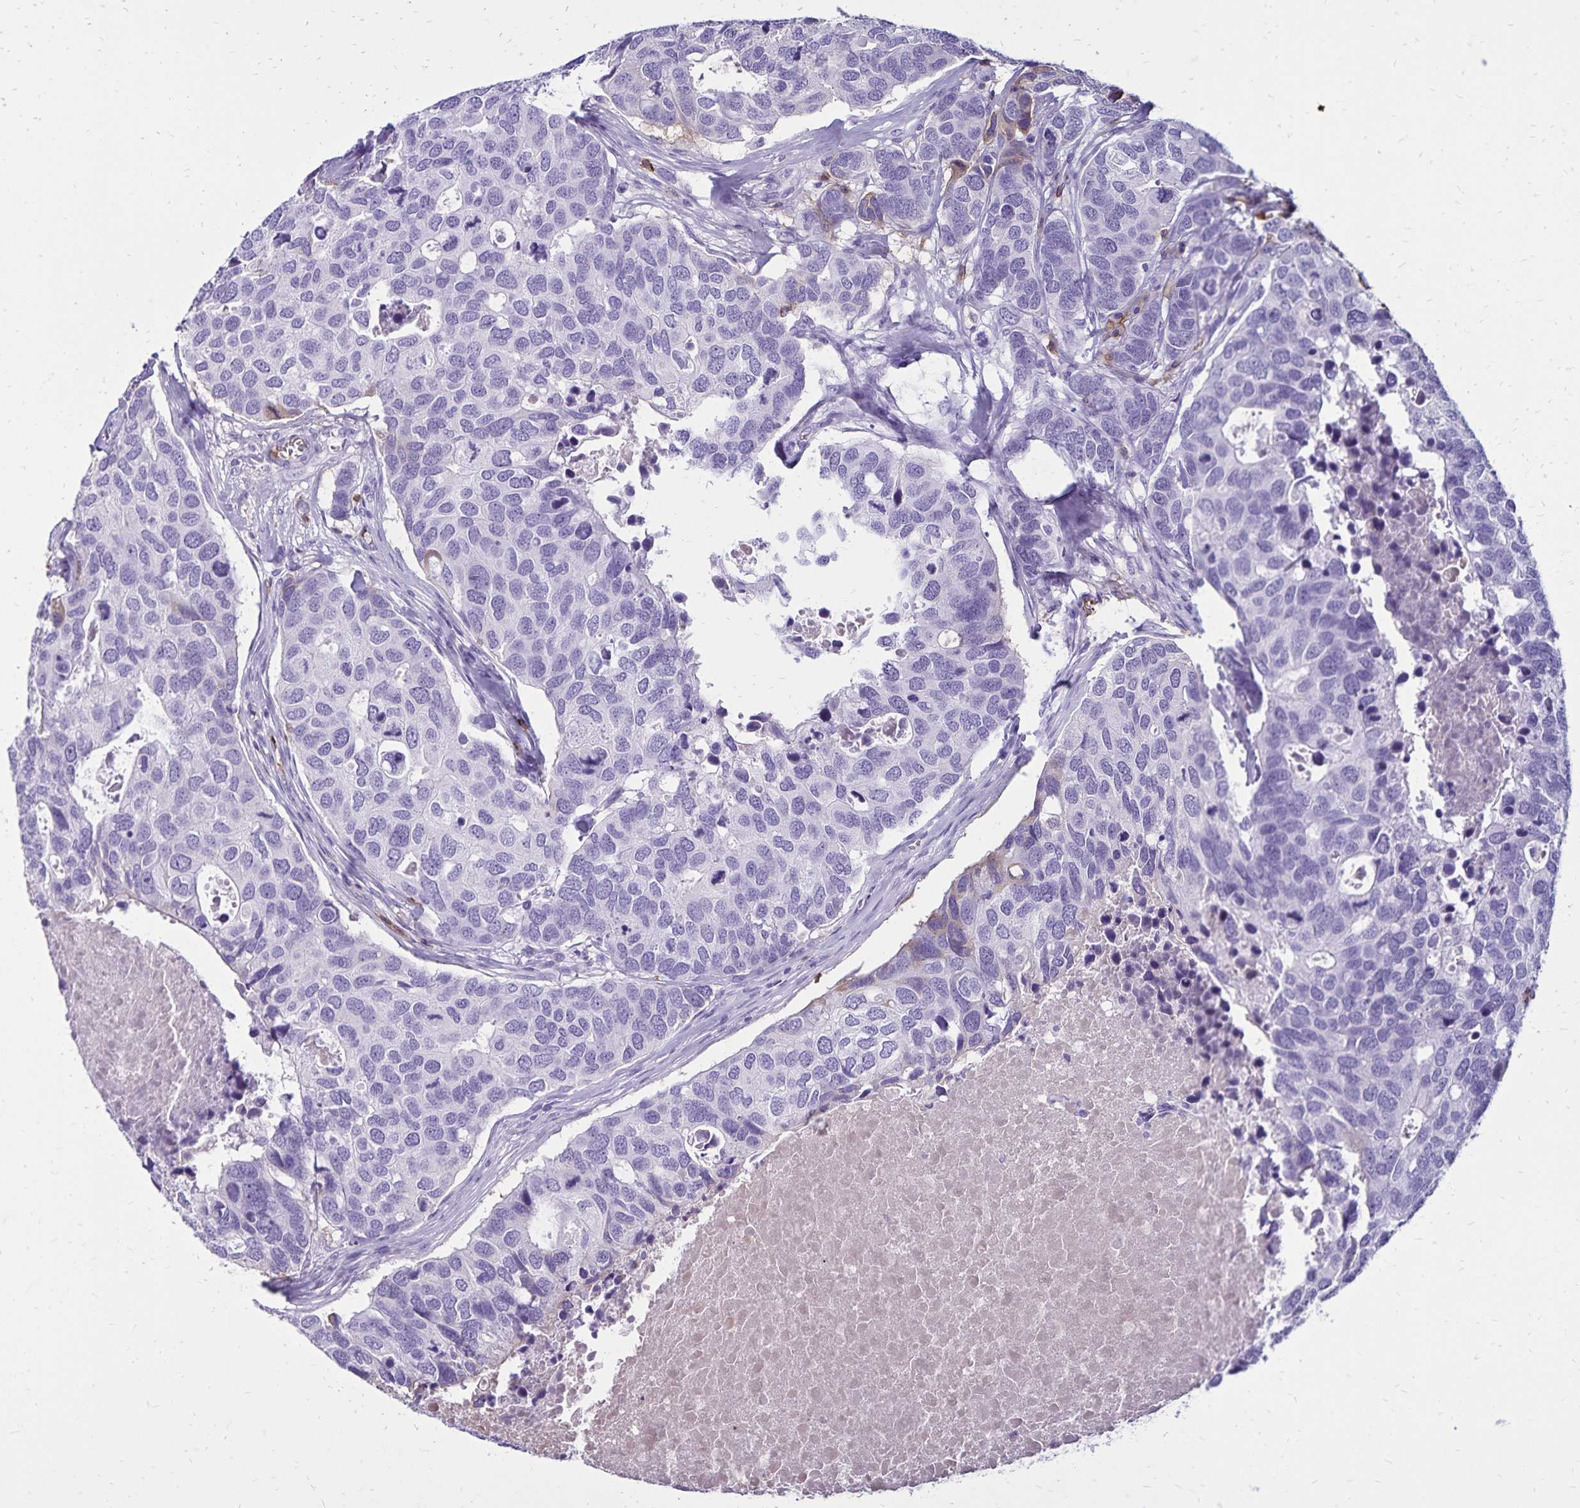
{"staining": {"intensity": "negative", "quantity": "none", "location": "none"}, "tissue": "breast cancer", "cell_type": "Tumor cells", "image_type": "cancer", "snomed": [{"axis": "morphology", "description": "Duct carcinoma"}, {"axis": "topography", "description": "Breast"}], "caption": "Infiltrating ductal carcinoma (breast) was stained to show a protein in brown. There is no significant positivity in tumor cells.", "gene": "CD27", "patient": {"sex": "female", "age": 83}}